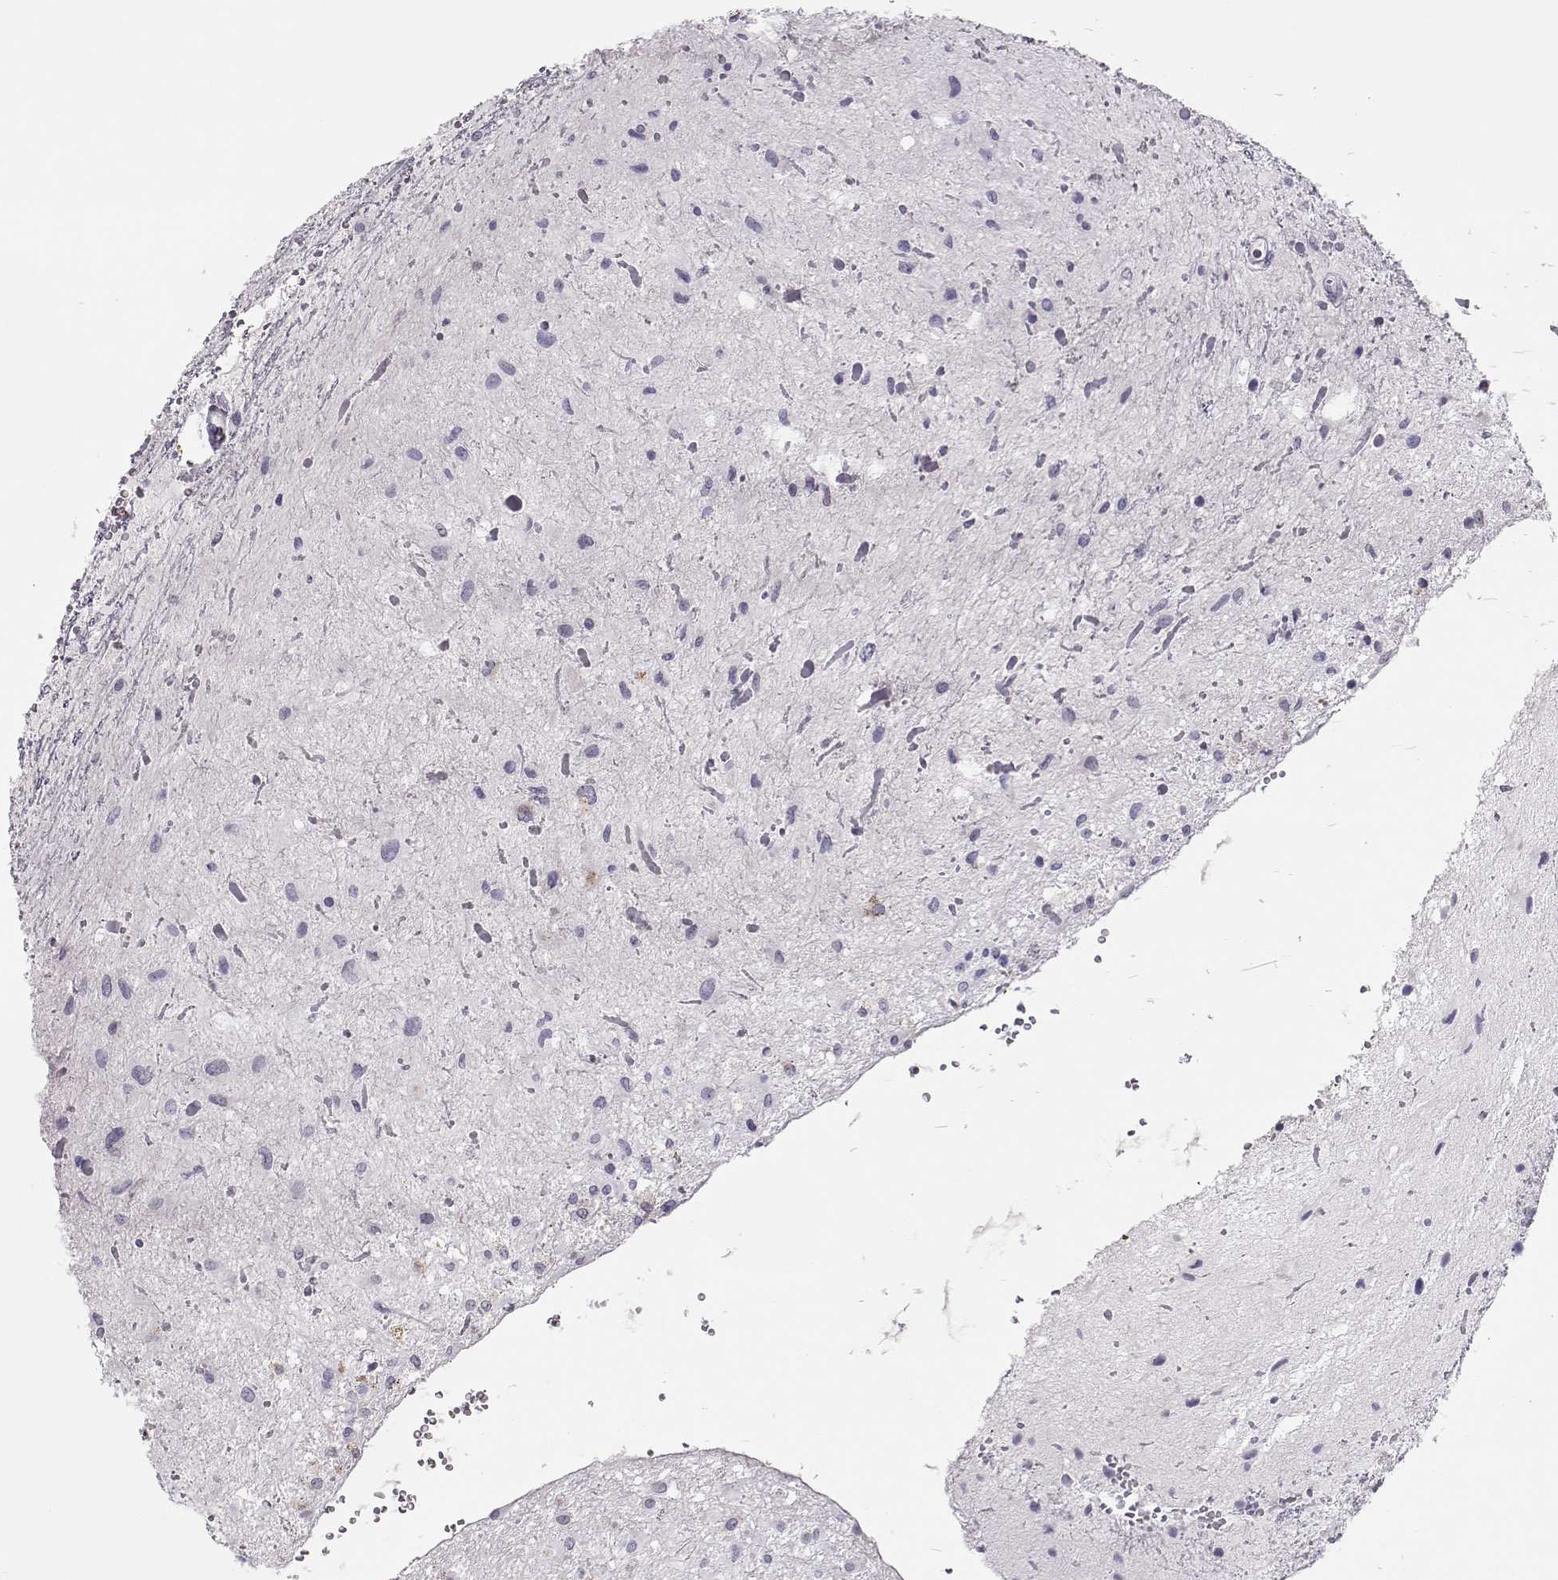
{"staining": {"intensity": "negative", "quantity": "none", "location": "none"}, "tissue": "glioma", "cell_type": "Tumor cells", "image_type": "cancer", "snomed": [{"axis": "morphology", "description": "Glioma, malignant, Low grade"}, {"axis": "topography", "description": "Cerebellum"}], "caption": "DAB (3,3'-diaminobenzidine) immunohistochemical staining of human malignant glioma (low-grade) shows no significant expression in tumor cells.", "gene": "SGO1", "patient": {"sex": "female", "age": 14}}